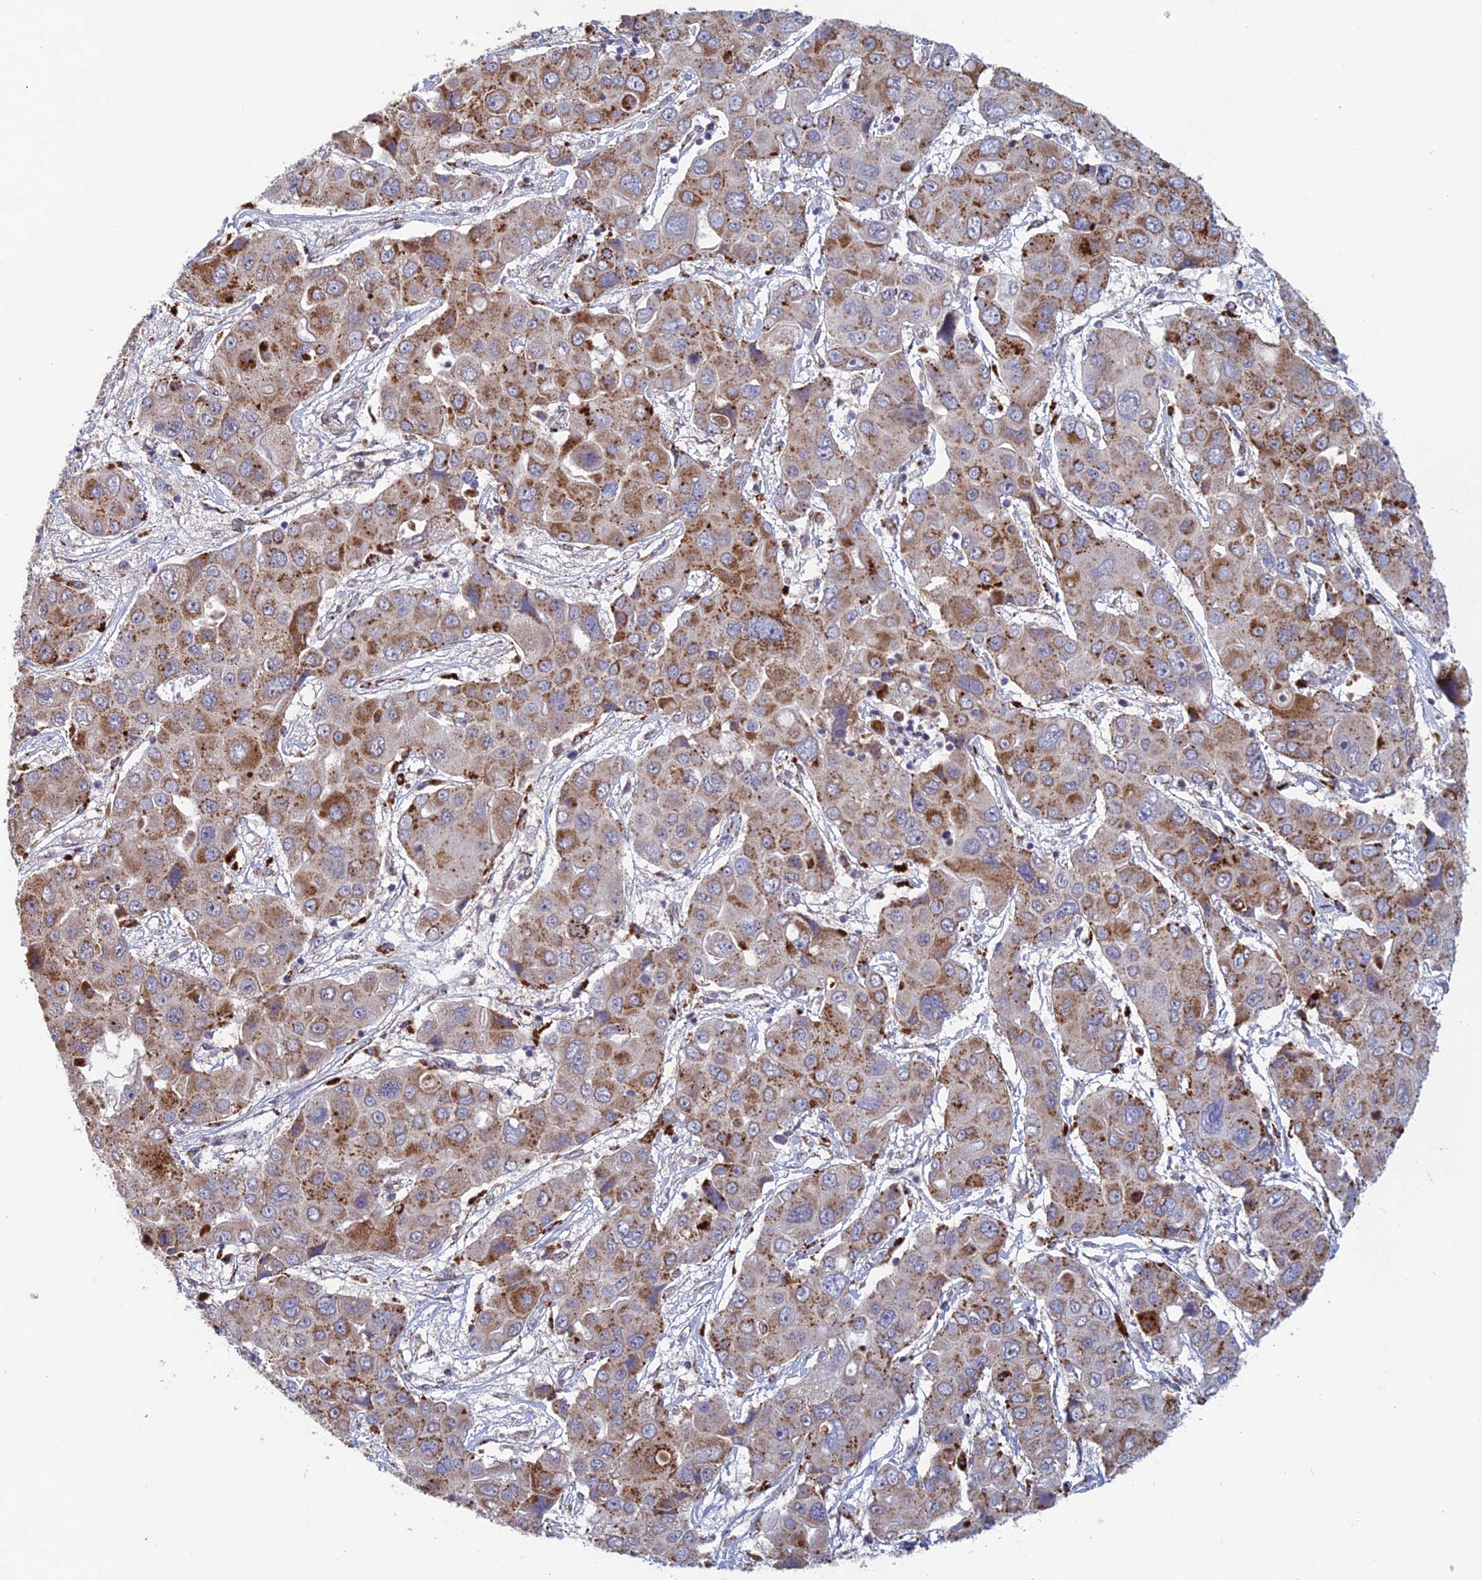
{"staining": {"intensity": "moderate", "quantity": "25%-75%", "location": "cytoplasmic/membranous"}, "tissue": "liver cancer", "cell_type": "Tumor cells", "image_type": "cancer", "snomed": [{"axis": "morphology", "description": "Cholangiocarcinoma"}, {"axis": "topography", "description": "Liver"}], "caption": "Human cholangiocarcinoma (liver) stained for a protein (brown) shows moderate cytoplasmic/membranous positive expression in about 25%-75% of tumor cells.", "gene": "FOXS1", "patient": {"sex": "male", "age": 67}}